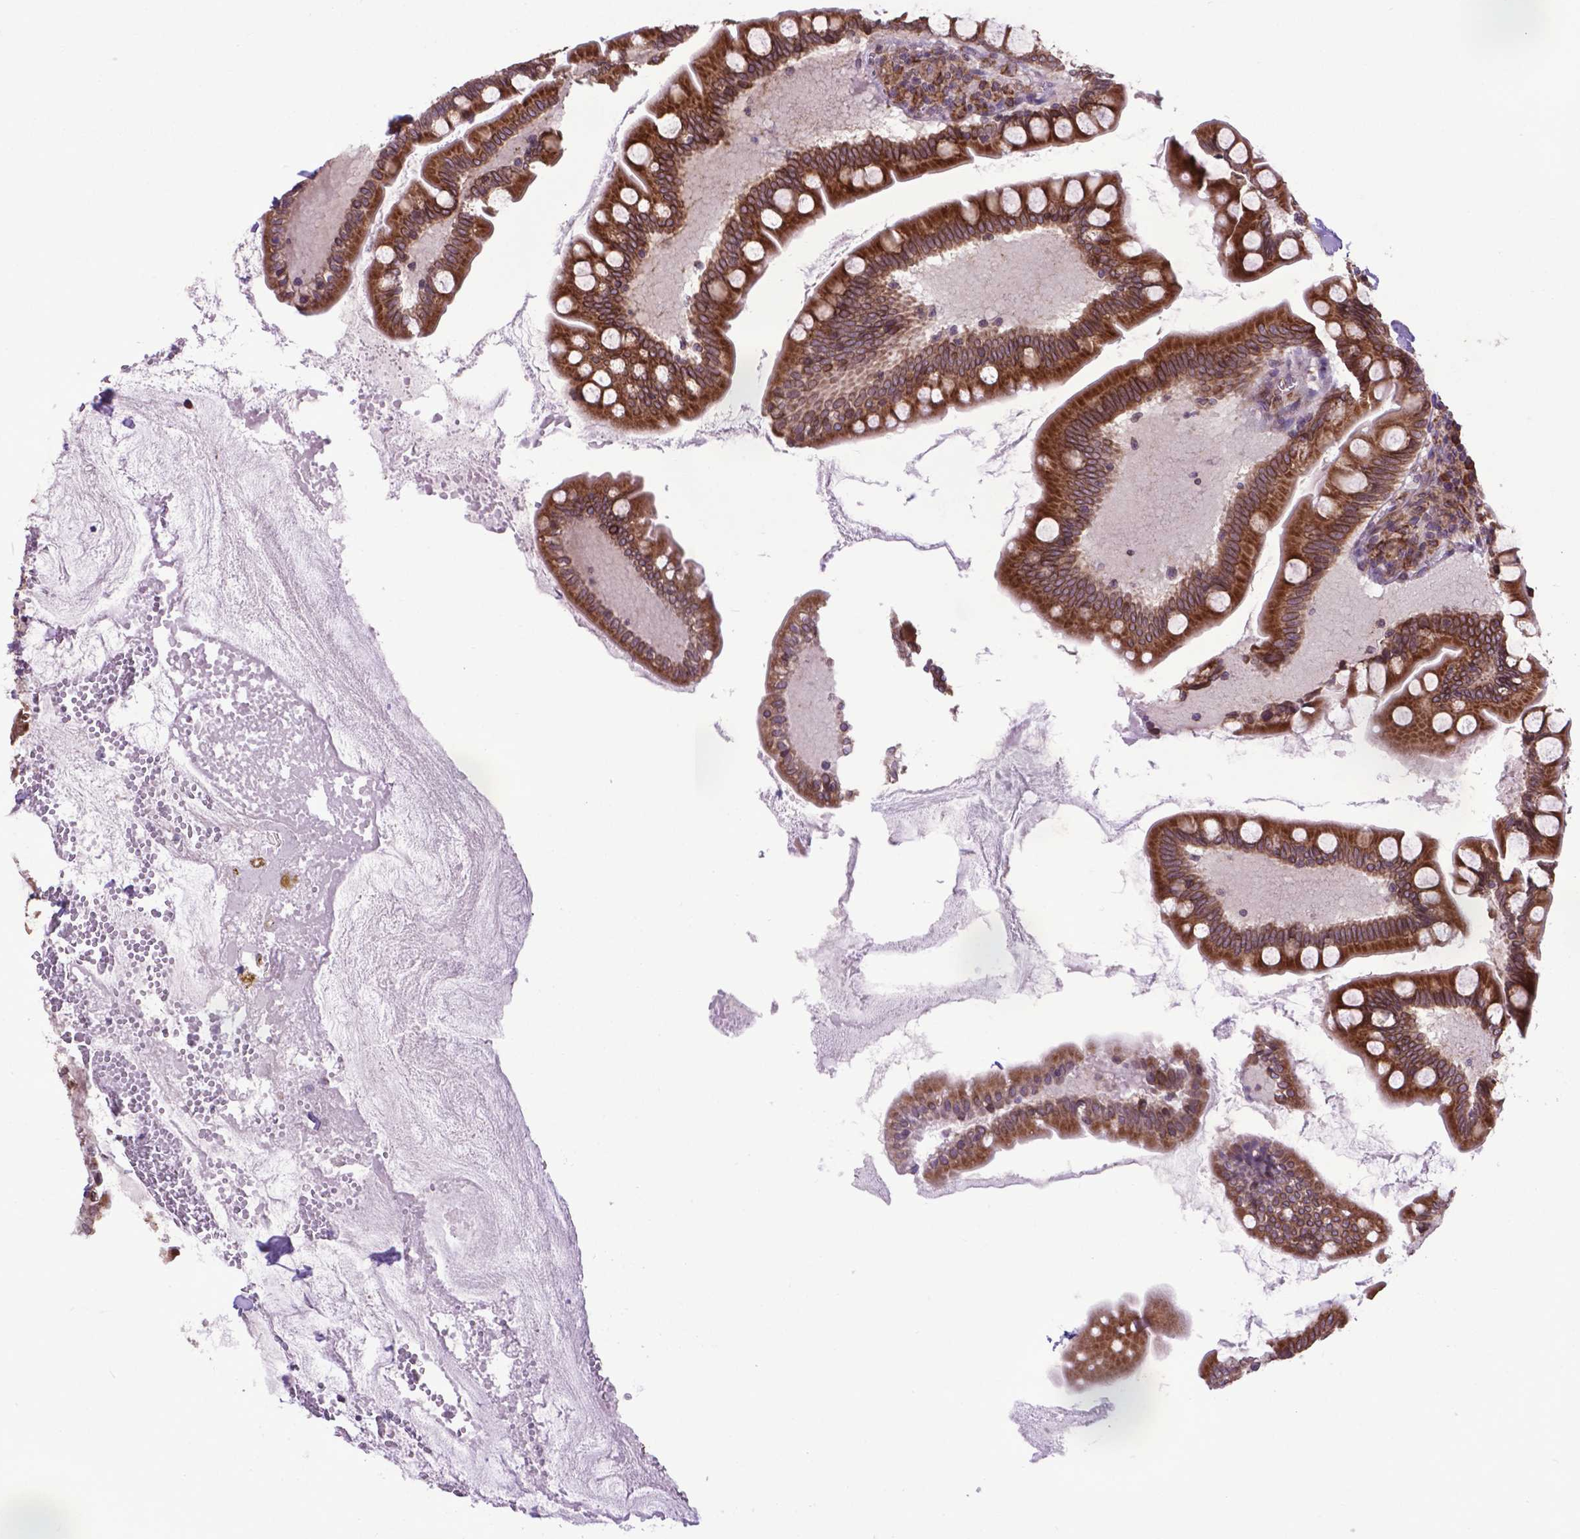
{"staining": {"intensity": "moderate", "quantity": ">75%", "location": "cytoplasmic/membranous"}, "tissue": "small intestine", "cell_type": "Glandular cells", "image_type": "normal", "snomed": [{"axis": "morphology", "description": "Normal tissue, NOS"}, {"axis": "topography", "description": "Small intestine"}], "caption": "Protein expression analysis of normal small intestine displays moderate cytoplasmic/membranous staining in about >75% of glandular cells. Using DAB (brown) and hematoxylin (blue) stains, captured at high magnification using brightfield microscopy.", "gene": "ENSG00000269590", "patient": {"sex": "female", "age": 56}}